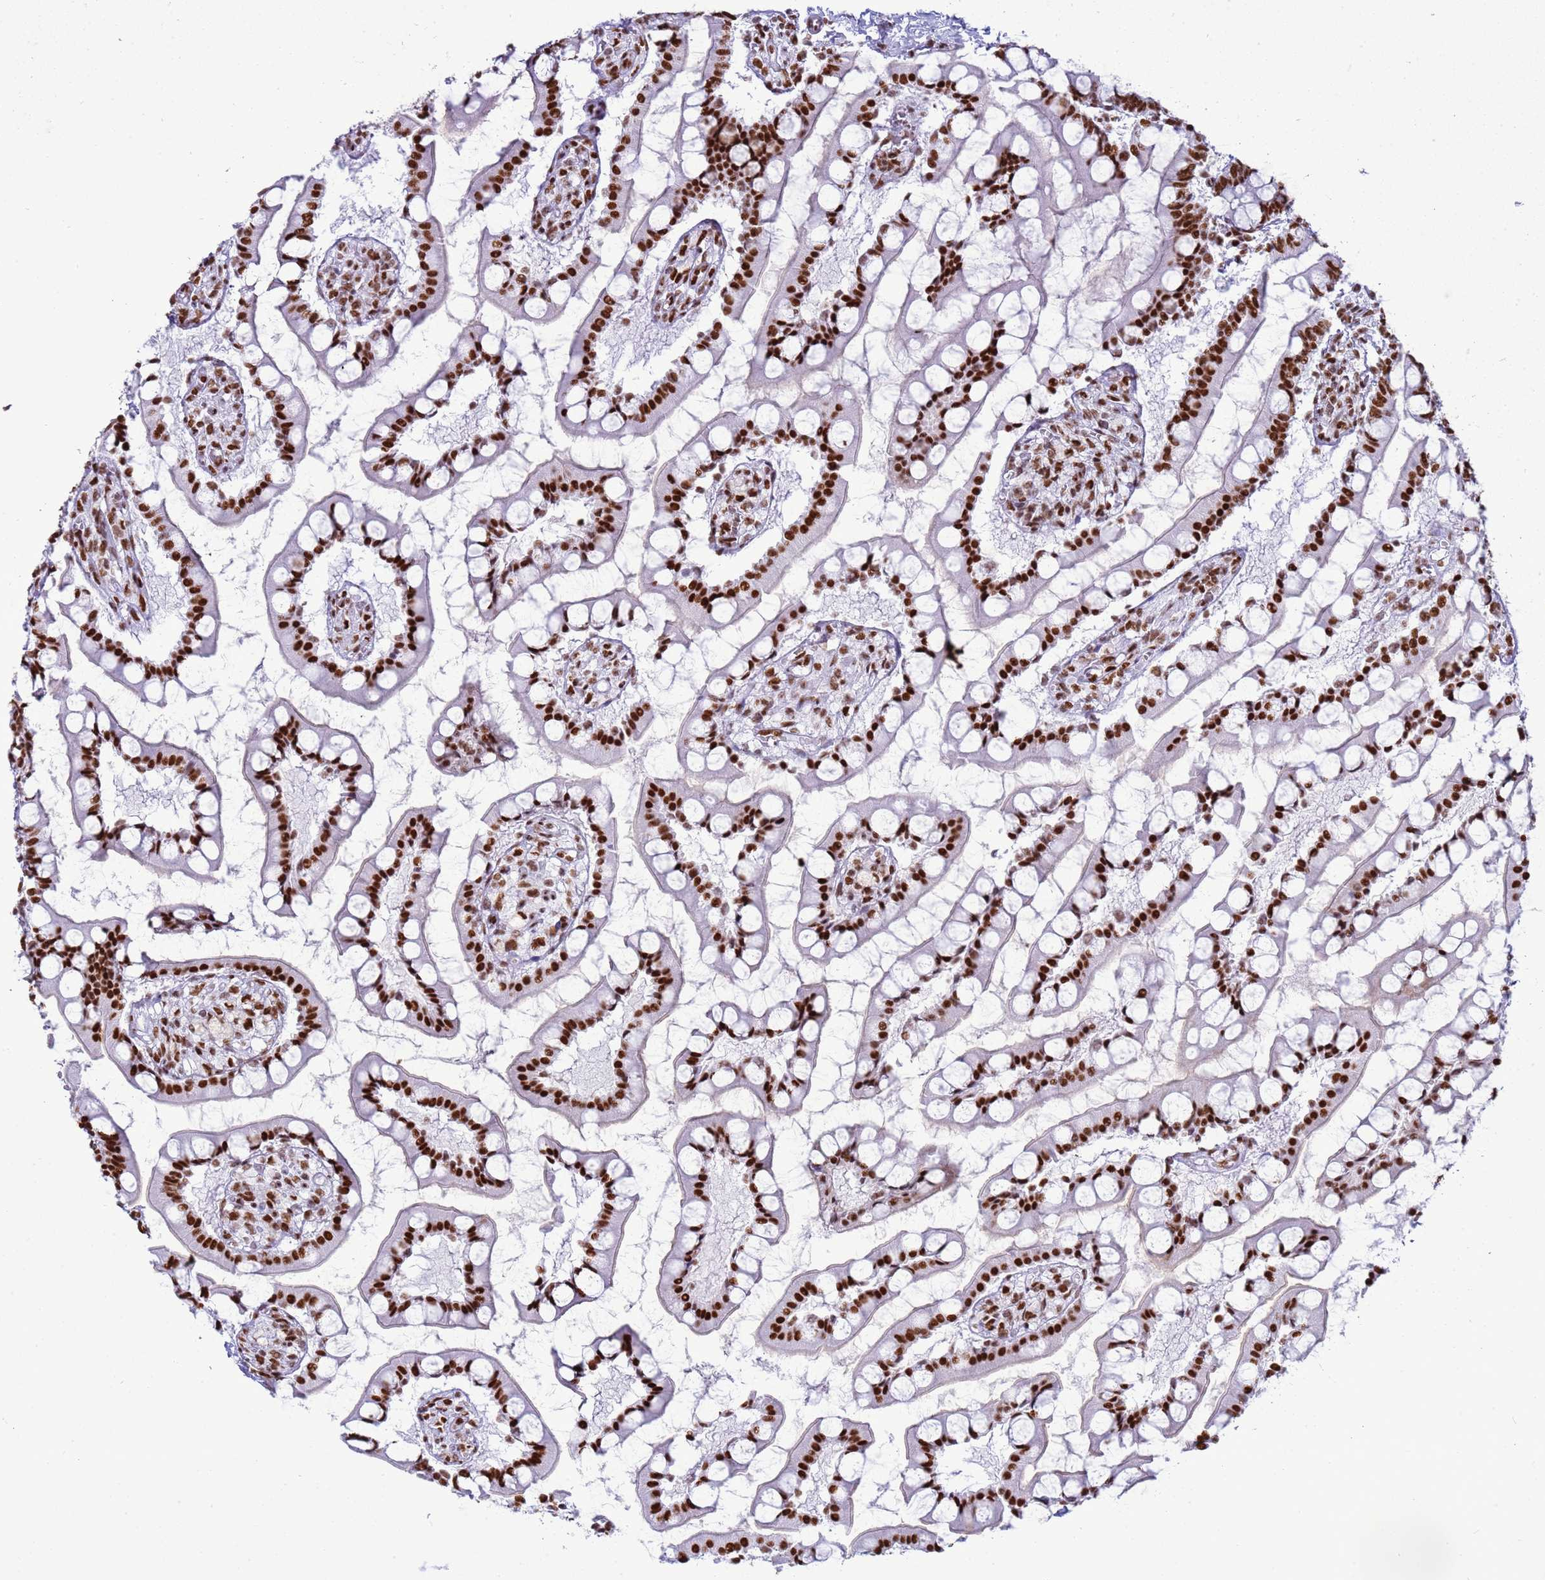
{"staining": {"intensity": "strong", "quantity": ">75%", "location": "nuclear"}, "tissue": "small intestine", "cell_type": "Glandular cells", "image_type": "normal", "snomed": [{"axis": "morphology", "description": "Normal tissue, NOS"}, {"axis": "topography", "description": "Small intestine"}], "caption": "Strong nuclear staining is identified in about >75% of glandular cells in benign small intestine.", "gene": "RALY", "patient": {"sex": "male", "age": 52}}